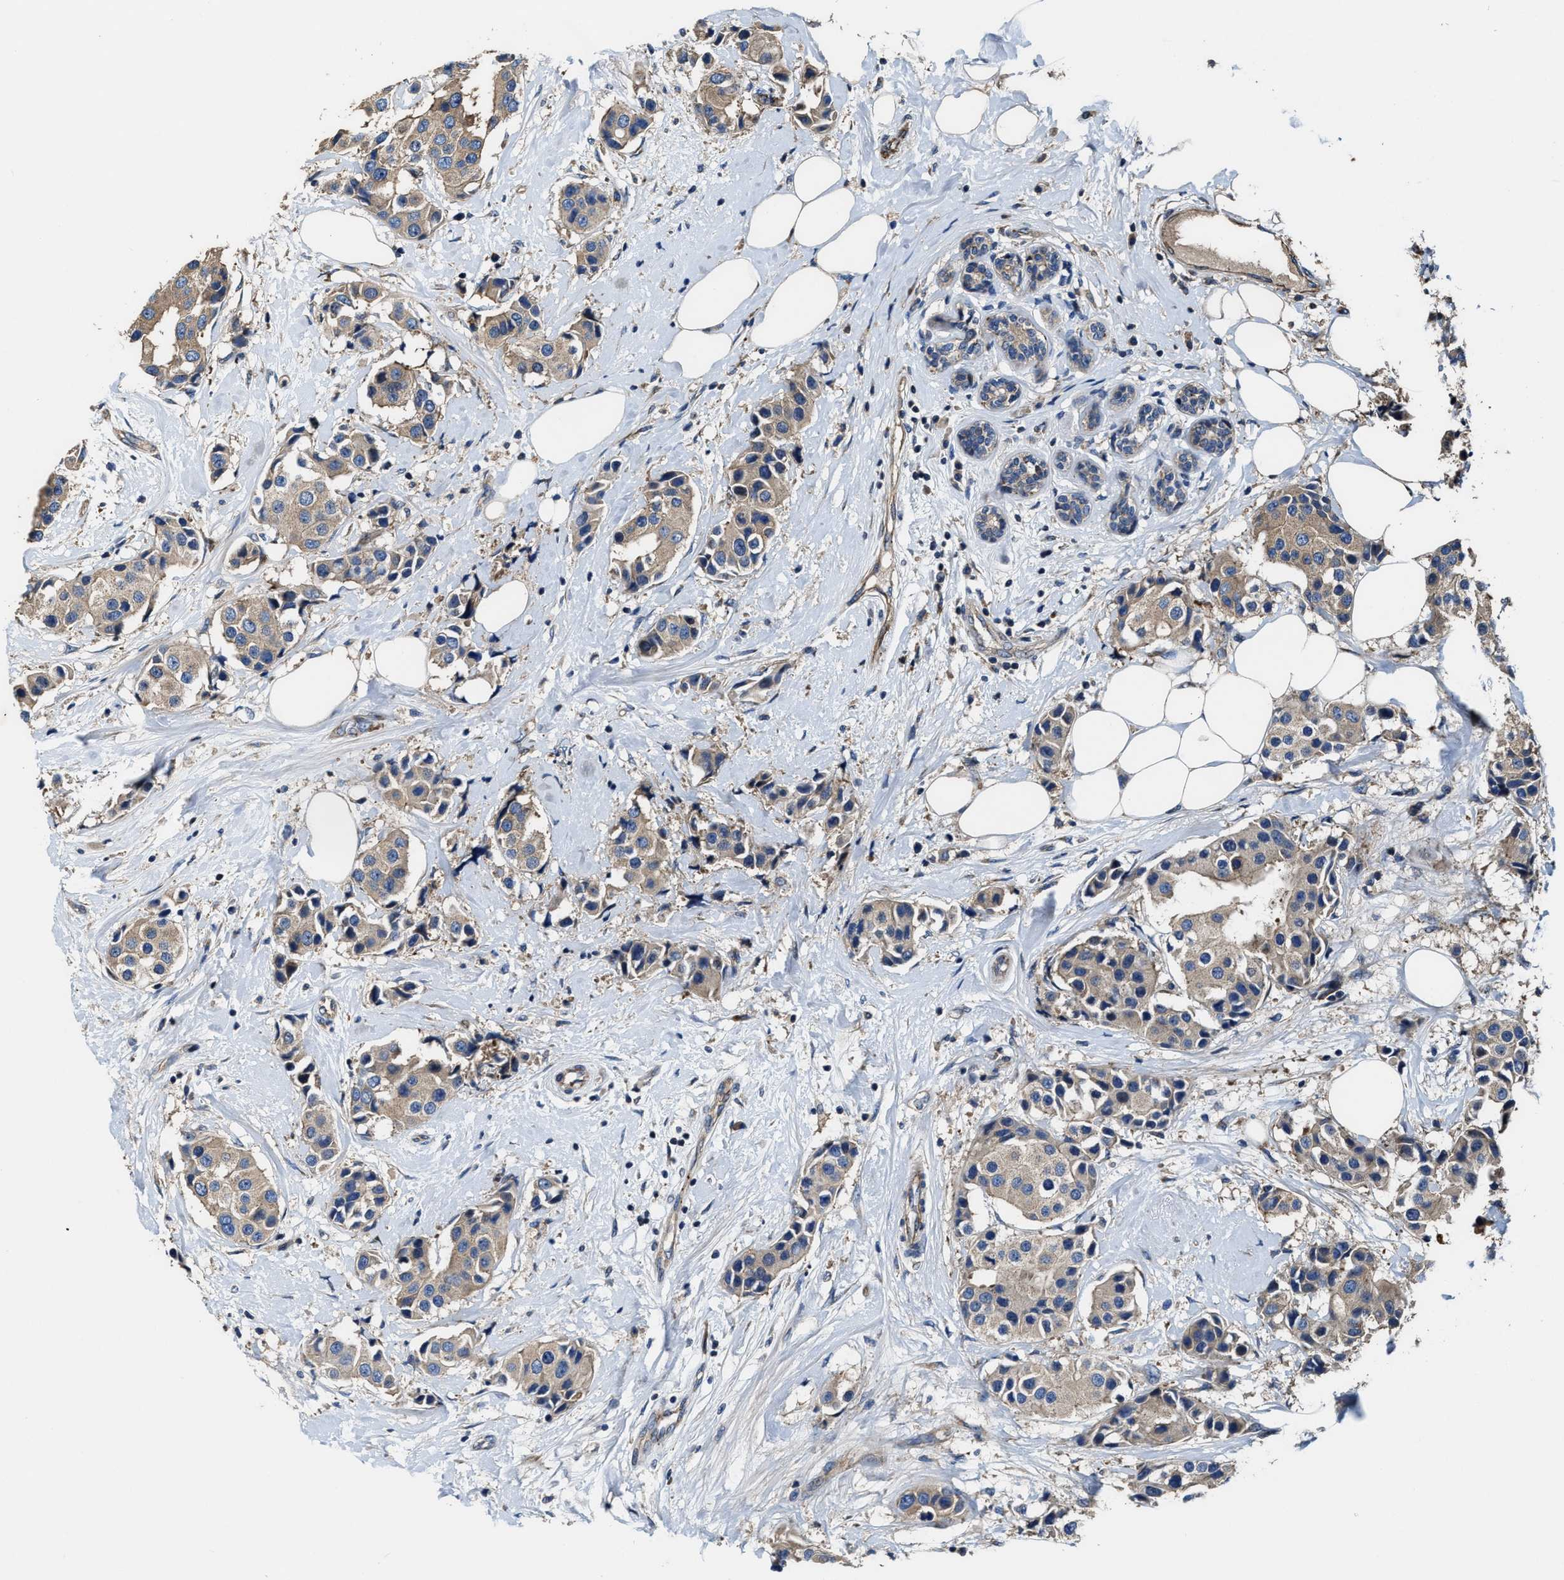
{"staining": {"intensity": "weak", "quantity": ">75%", "location": "cytoplasmic/membranous"}, "tissue": "breast cancer", "cell_type": "Tumor cells", "image_type": "cancer", "snomed": [{"axis": "morphology", "description": "Normal tissue, NOS"}, {"axis": "morphology", "description": "Duct carcinoma"}, {"axis": "topography", "description": "Breast"}], "caption": "Immunohistochemistry (DAB) staining of breast cancer exhibits weak cytoplasmic/membranous protein staining in approximately >75% of tumor cells.", "gene": "PTAR1", "patient": {"sex": "female", "age": 39}}